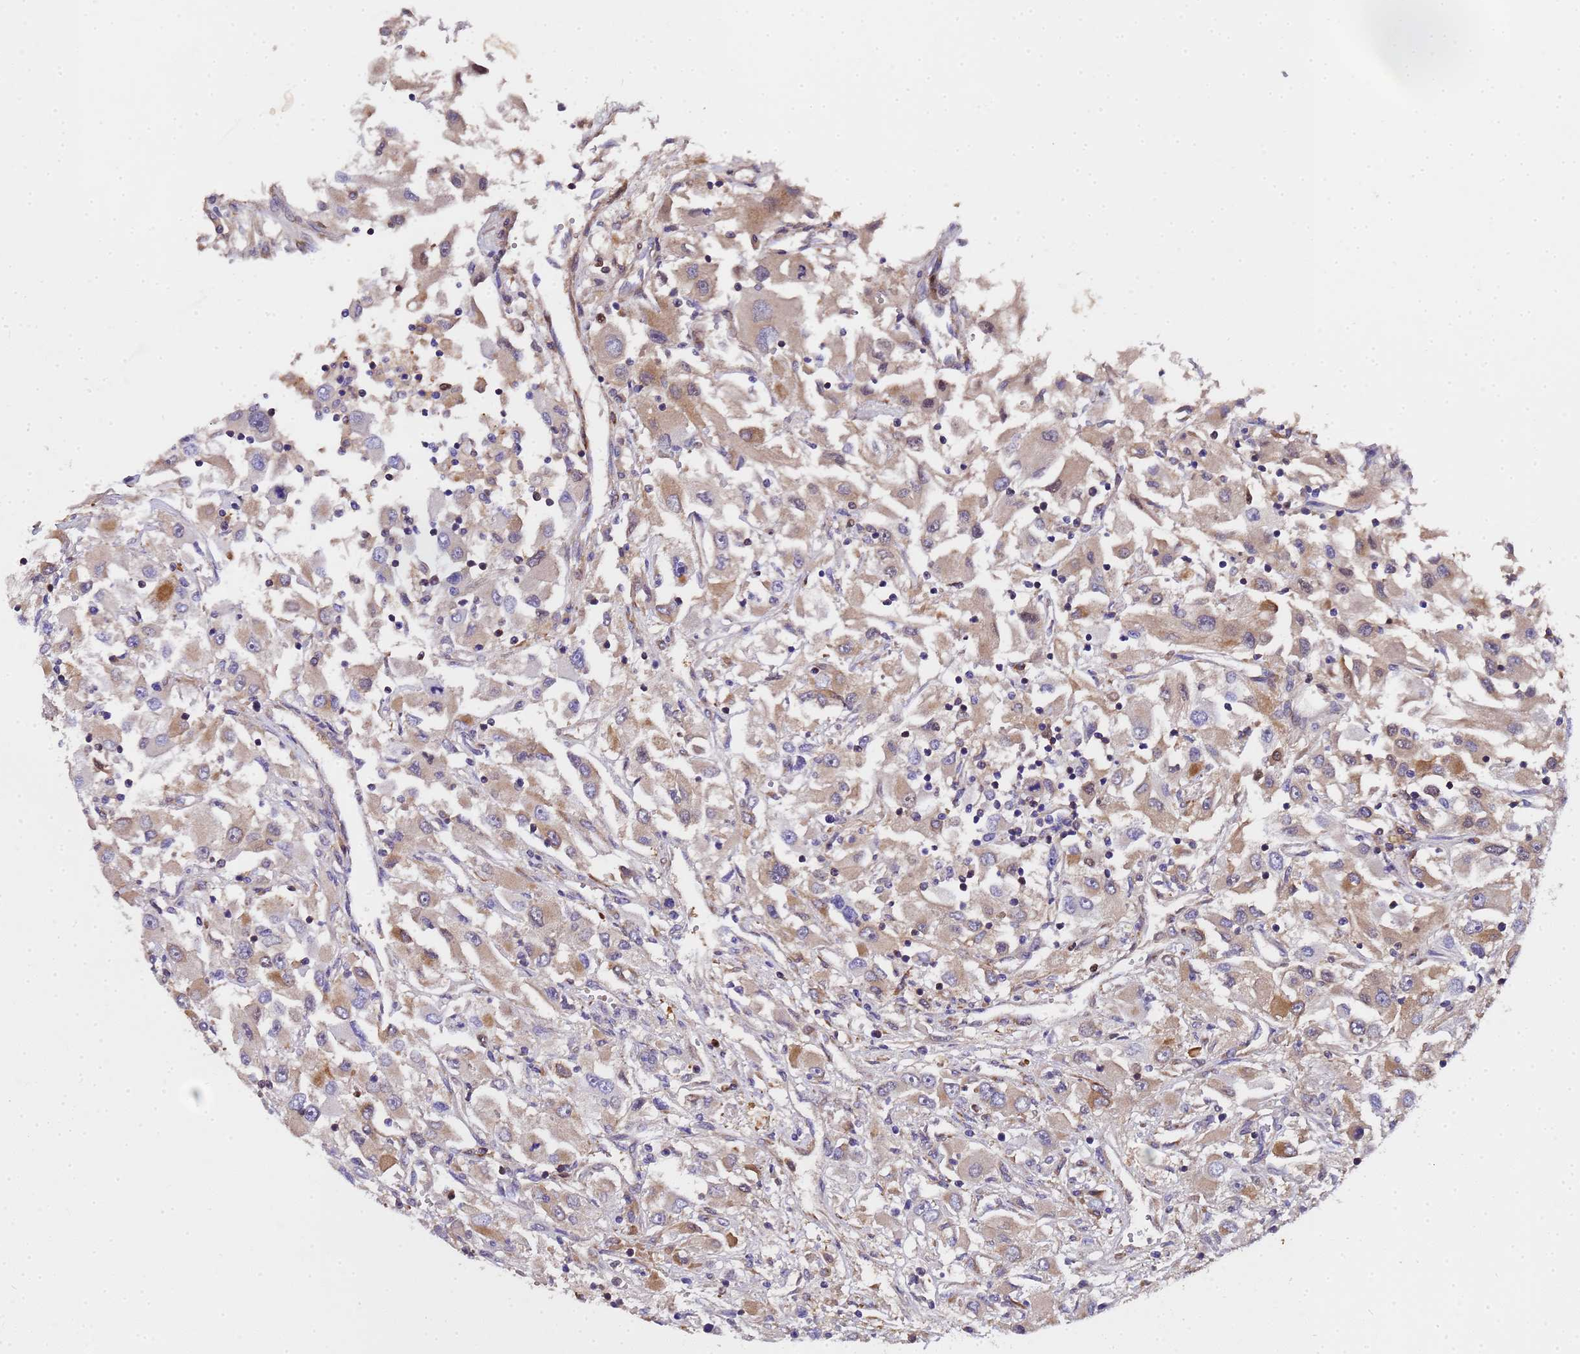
{"staining": {"intensity": "weak", "quantity": "25%-75%", "location": "cytoplasmic/membranous"}, "tissue": "renal cancer", "cell_type": "Tumor cells", "image_type": "cancer", "snomed": [{"axis": "morphology", "description": "Adenocarcinoma, NOS"}, {"axis": "topography", "description": "Kidney"}], "caption": "Tumor cells show low levels of weak cytoplasmic/membranous staining in approximately 25%-75% of cells in human renal cancer.", "gene": "MOCS1", "patient": {"sex": "female", "age": 52}}